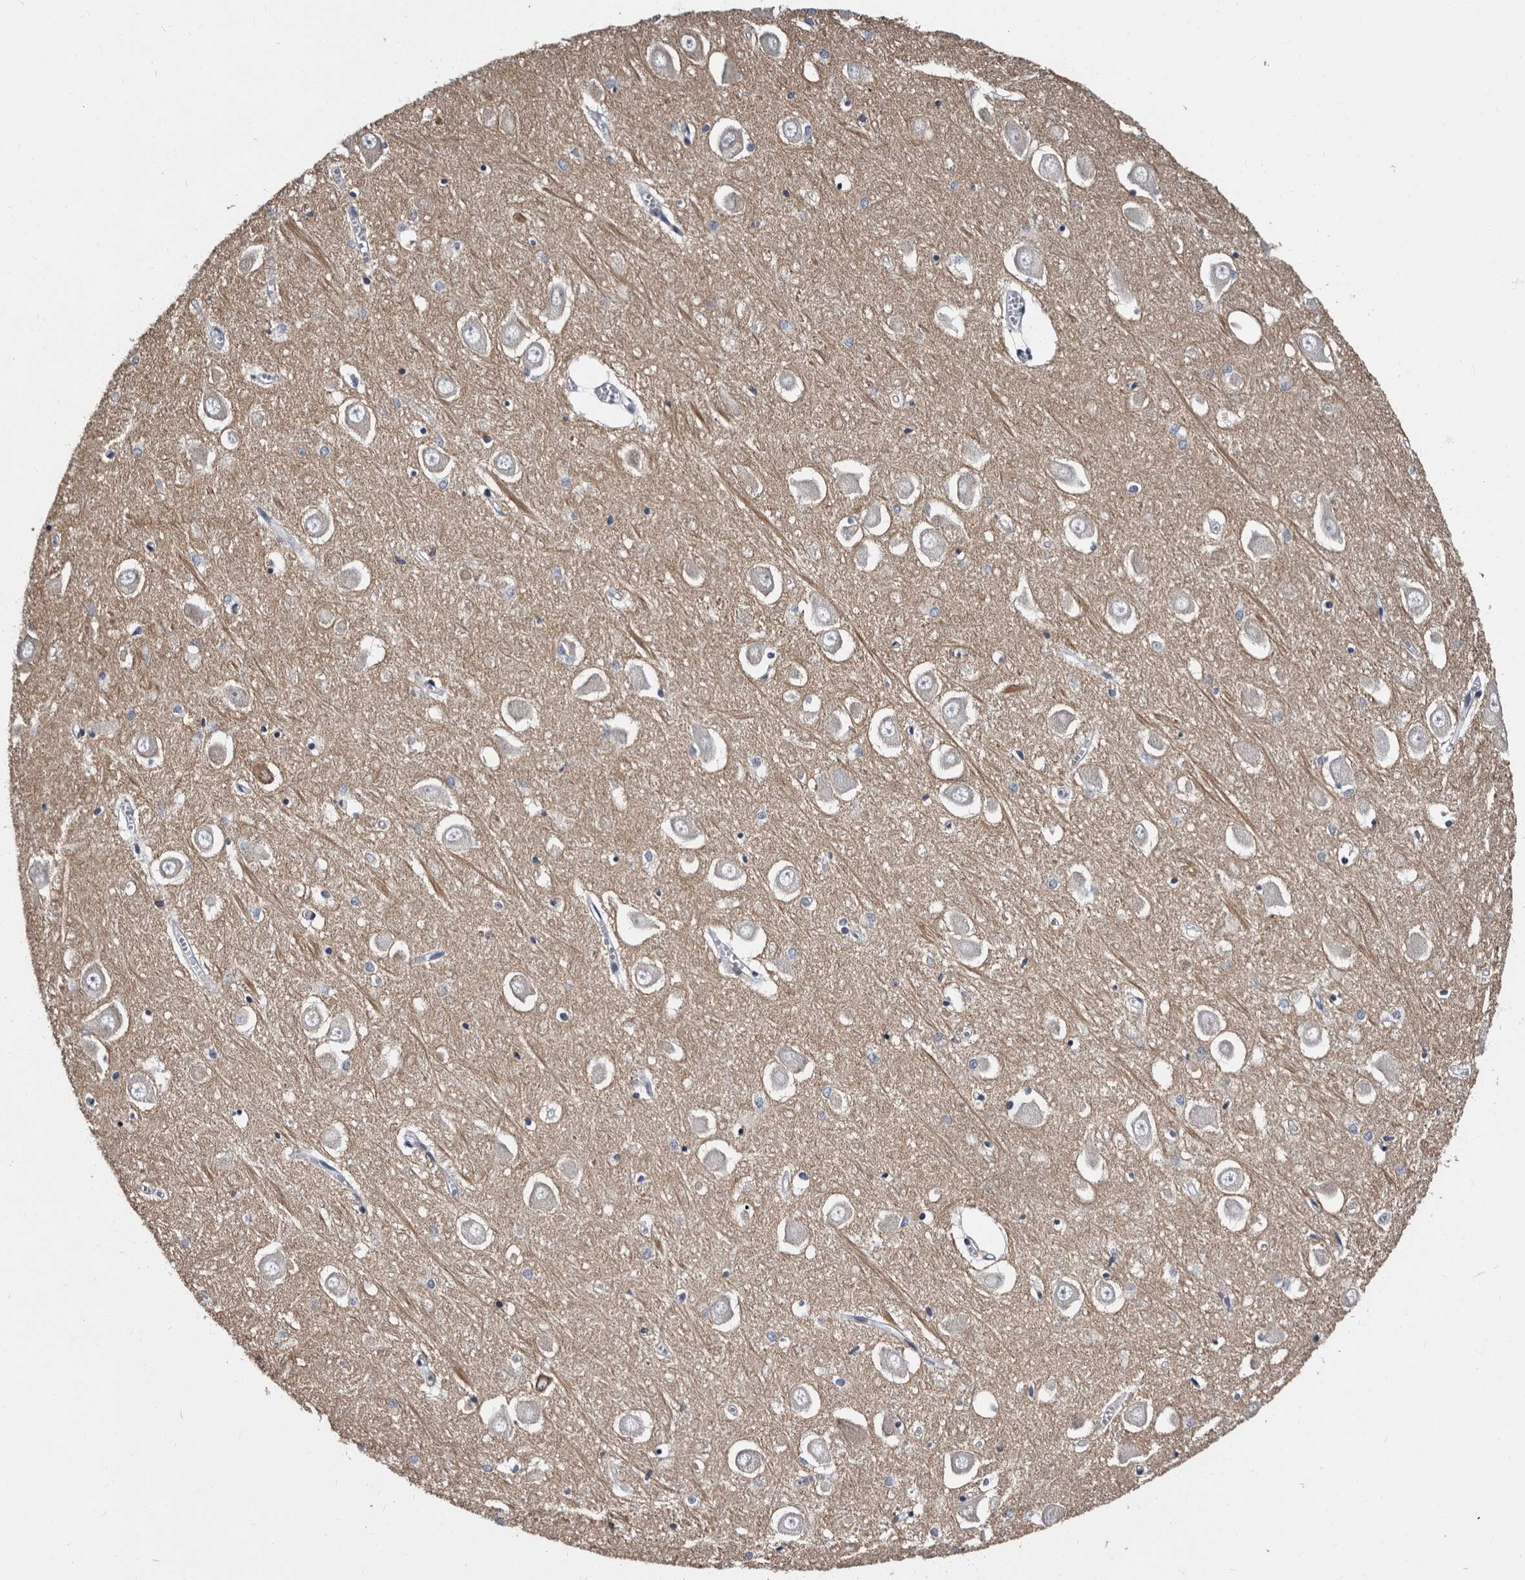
{"staining": {"intensity": "weak", "quantity": "<25%", "location": "cytoplasmic/membranous"}, "tissue": "hippocampus", "cell_type": "Glial cells", "image_type": "normal", "snomed": [{"axis": "morphology", "description": "Normal tissue, NOS"}, {"axis": "topography", "description": "Hippocampus"}], "caption": "DAB (3,3'-diaminobenzidine) immunohistochemical staining of unremarkable human hippocampus shows no significant staining in glial cells. The staining was performed using DAB (3,3'-diaminobenzidine) to visualize the protein expression in brown, while the nuclei were stained in blue with hematoxylin (Magnification: 20x).", "gene": "EPB41L3", "patient": {"sex": "male", "age": 70}}